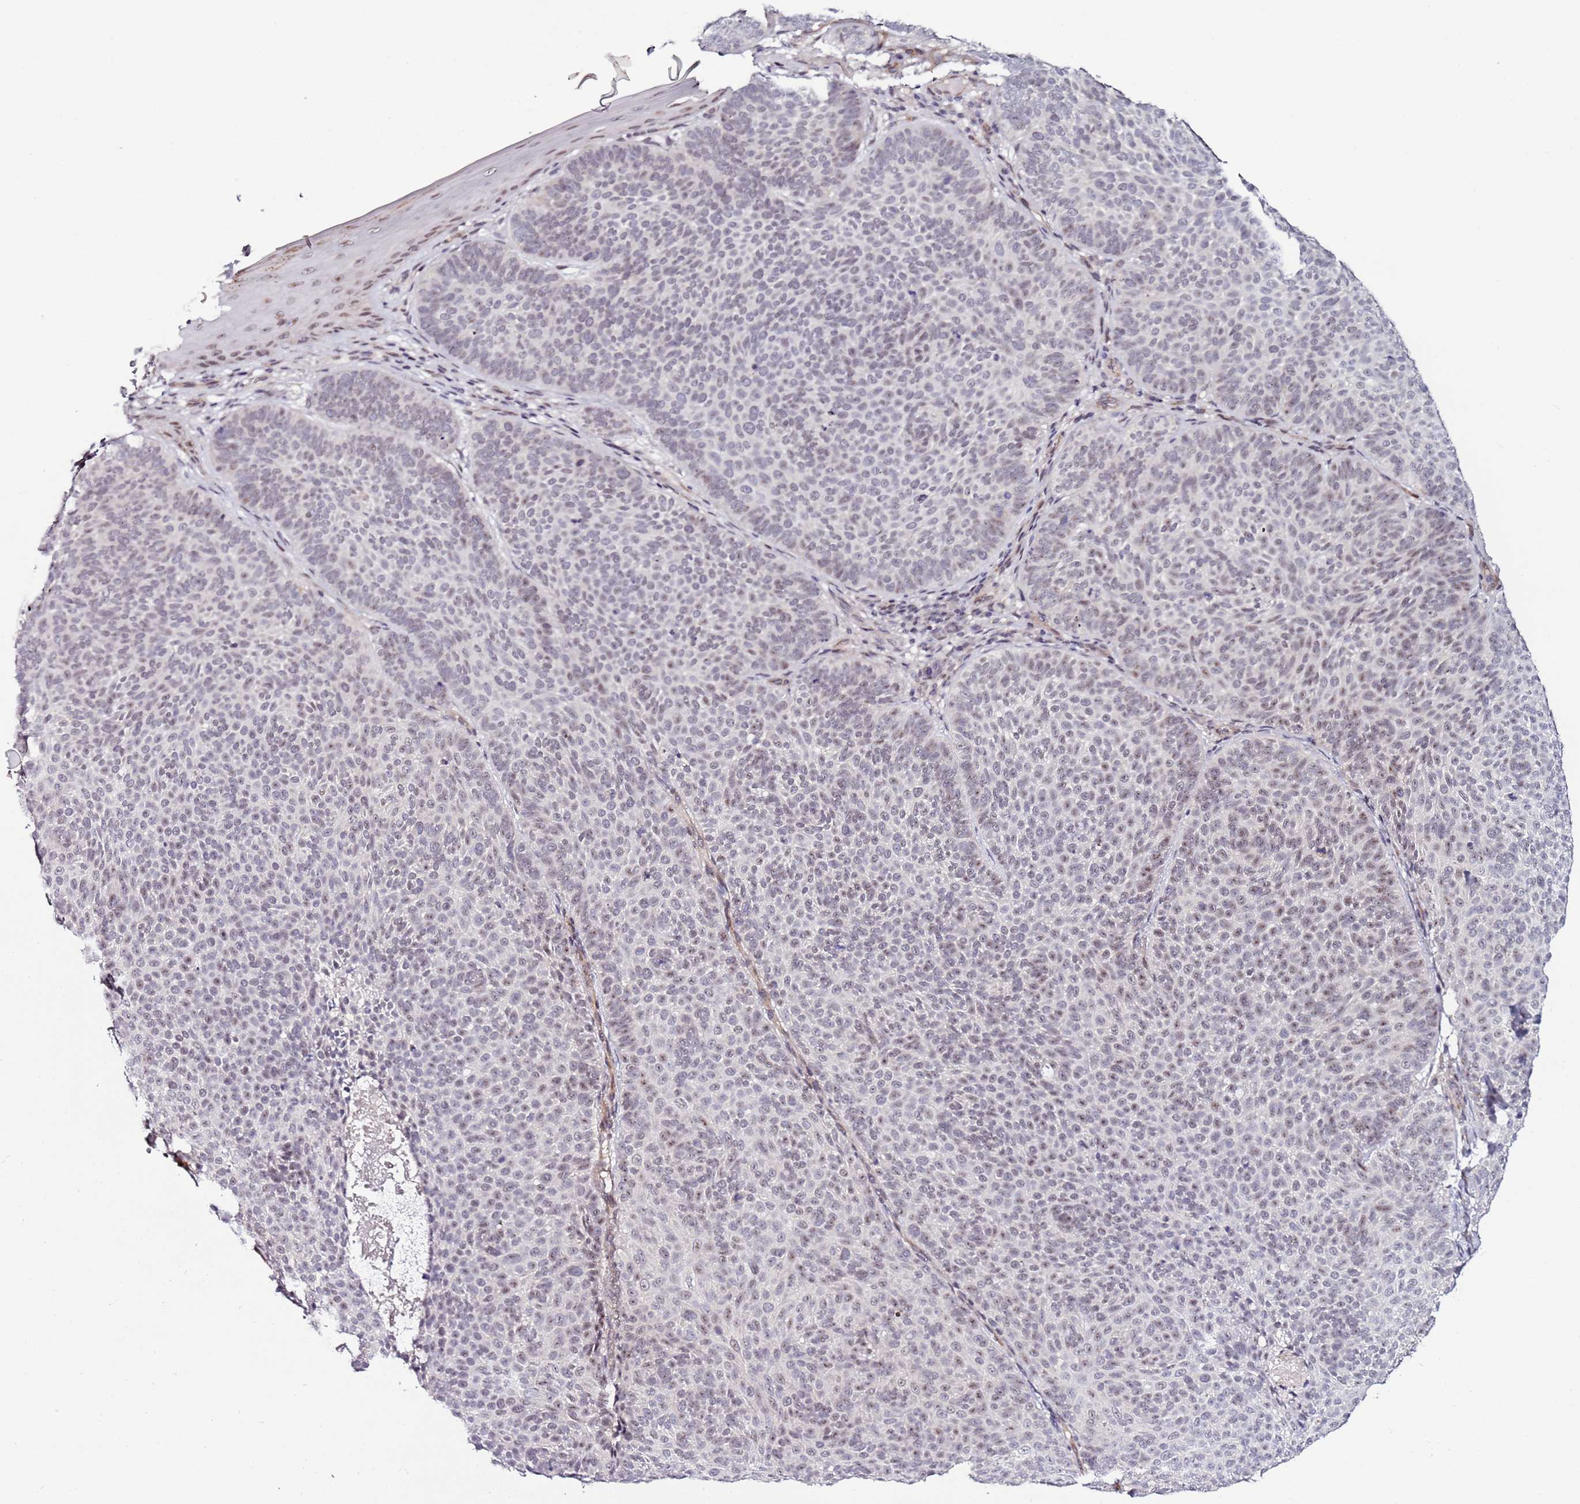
{"staining": {"intensity": "weak", "quantity": "<25%", "location": "nuclear"}, "tissue": "skin cancer", "cell_type": "Tumor cells", "image_type": "cancer", "snomed": [{"axis": "morphology", "description": "Basal cell carcinoma"}, {"axis": "topography", "description": "Skin"}], "caption": "Skin cancer was stained to show a protein in brown. There is no significant expression in tumor cells.", "gene": "DUSP28", "patient": {"sex": "male", "age": 85}}